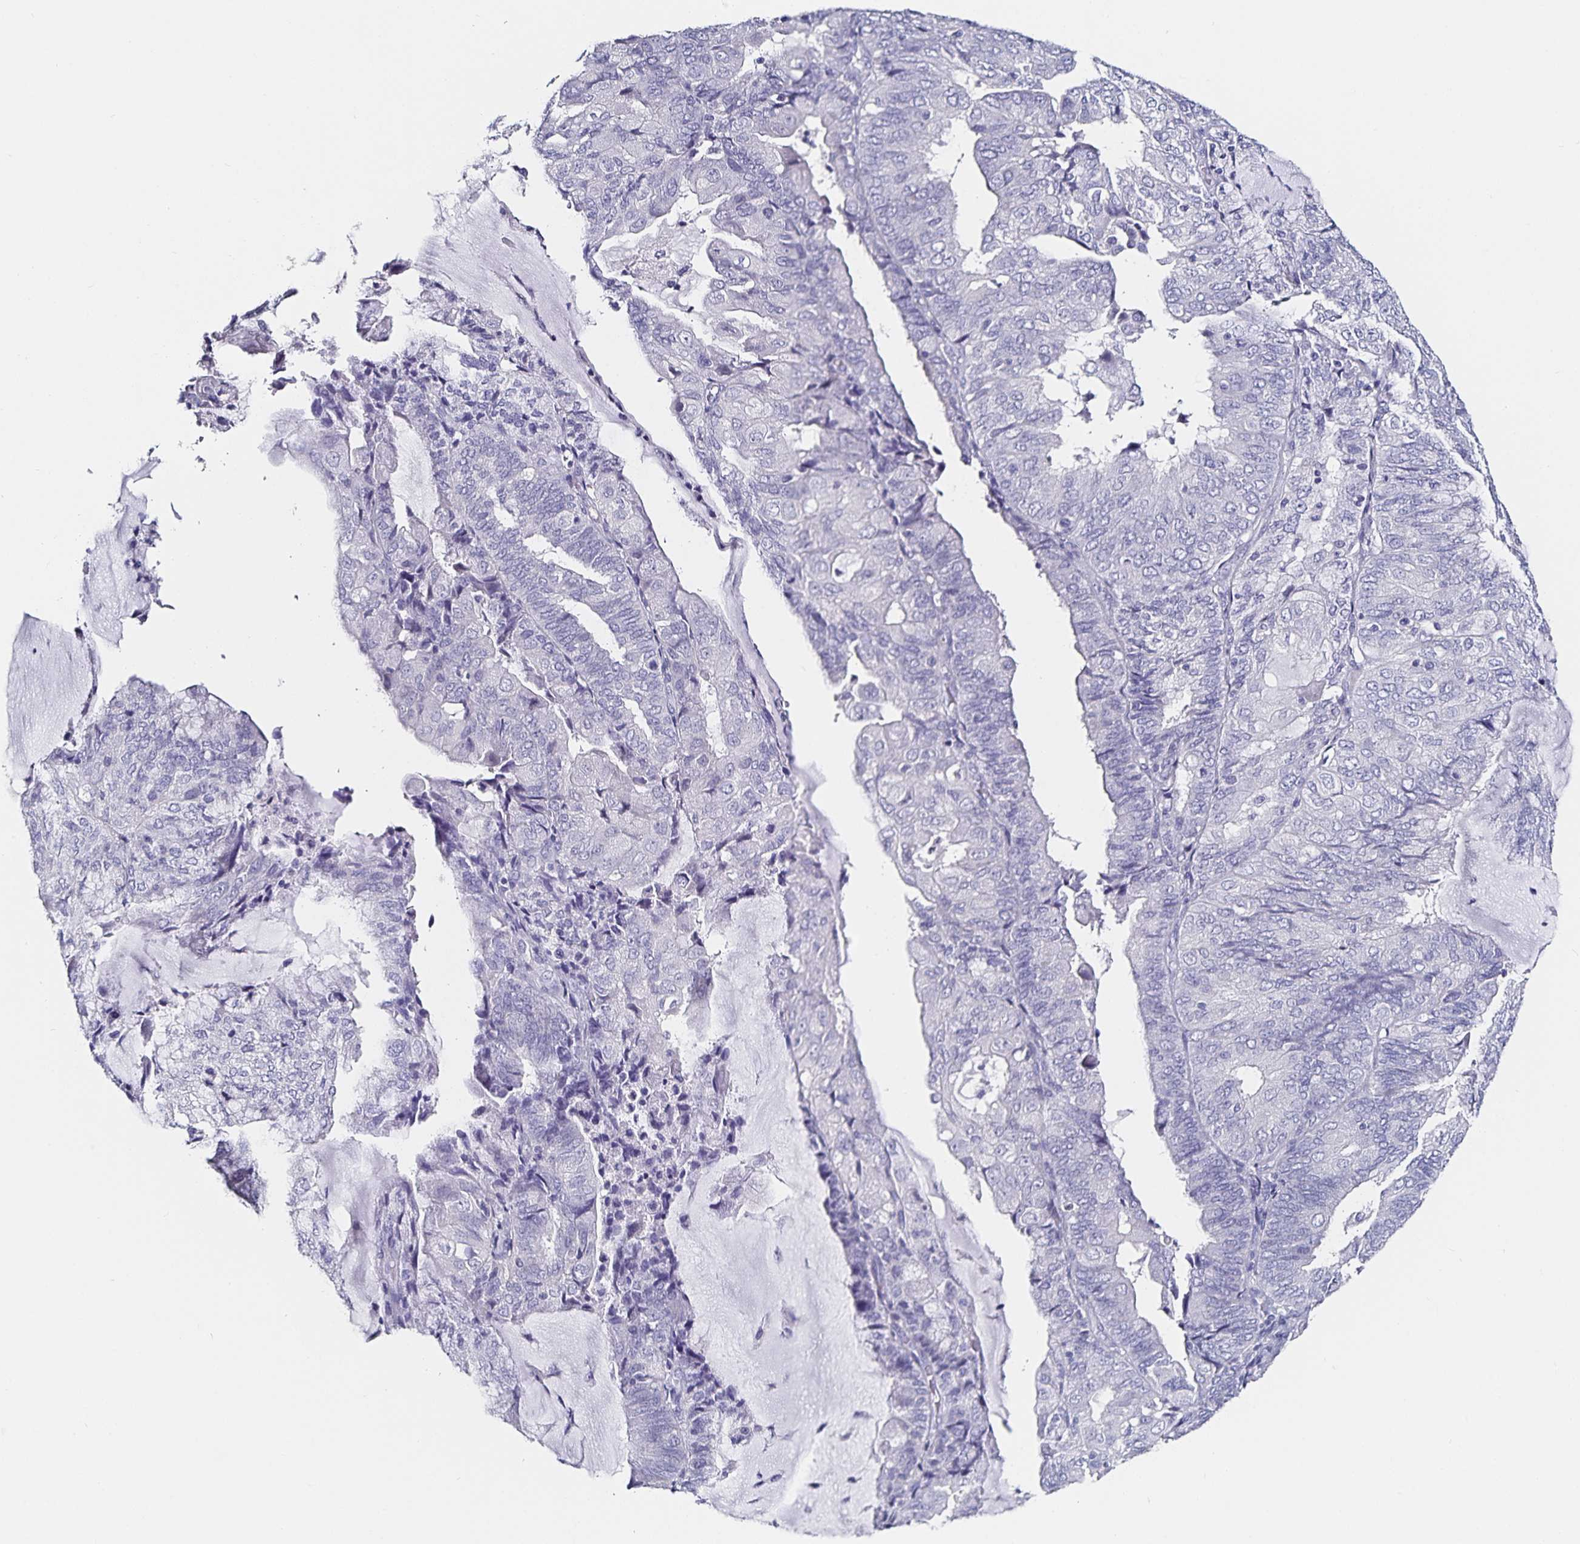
{"staining": {"intensity": "negative", "quantity": "none", "location": "none"}, "tissue": "endometrial cancer", "cell_type": "Tumor cells", "image_type": "cancer", "snomed": [{"axis": "morphology", "description": "Adenocarcinoma, NOS"}, {"axis": "topography", "description": "Endometrium"}], "caption": "This is a micrograph of immunohistochemistry staining of adenocarcinoma (endometrial), which shows no expression in tumor cells. (DAB (3,3'-diaminobenzidine) immunohistochemistry with hematoxylin counter stain).", "gene": "TSPAN7", "patient": {"sex": "female", "age": 81}}